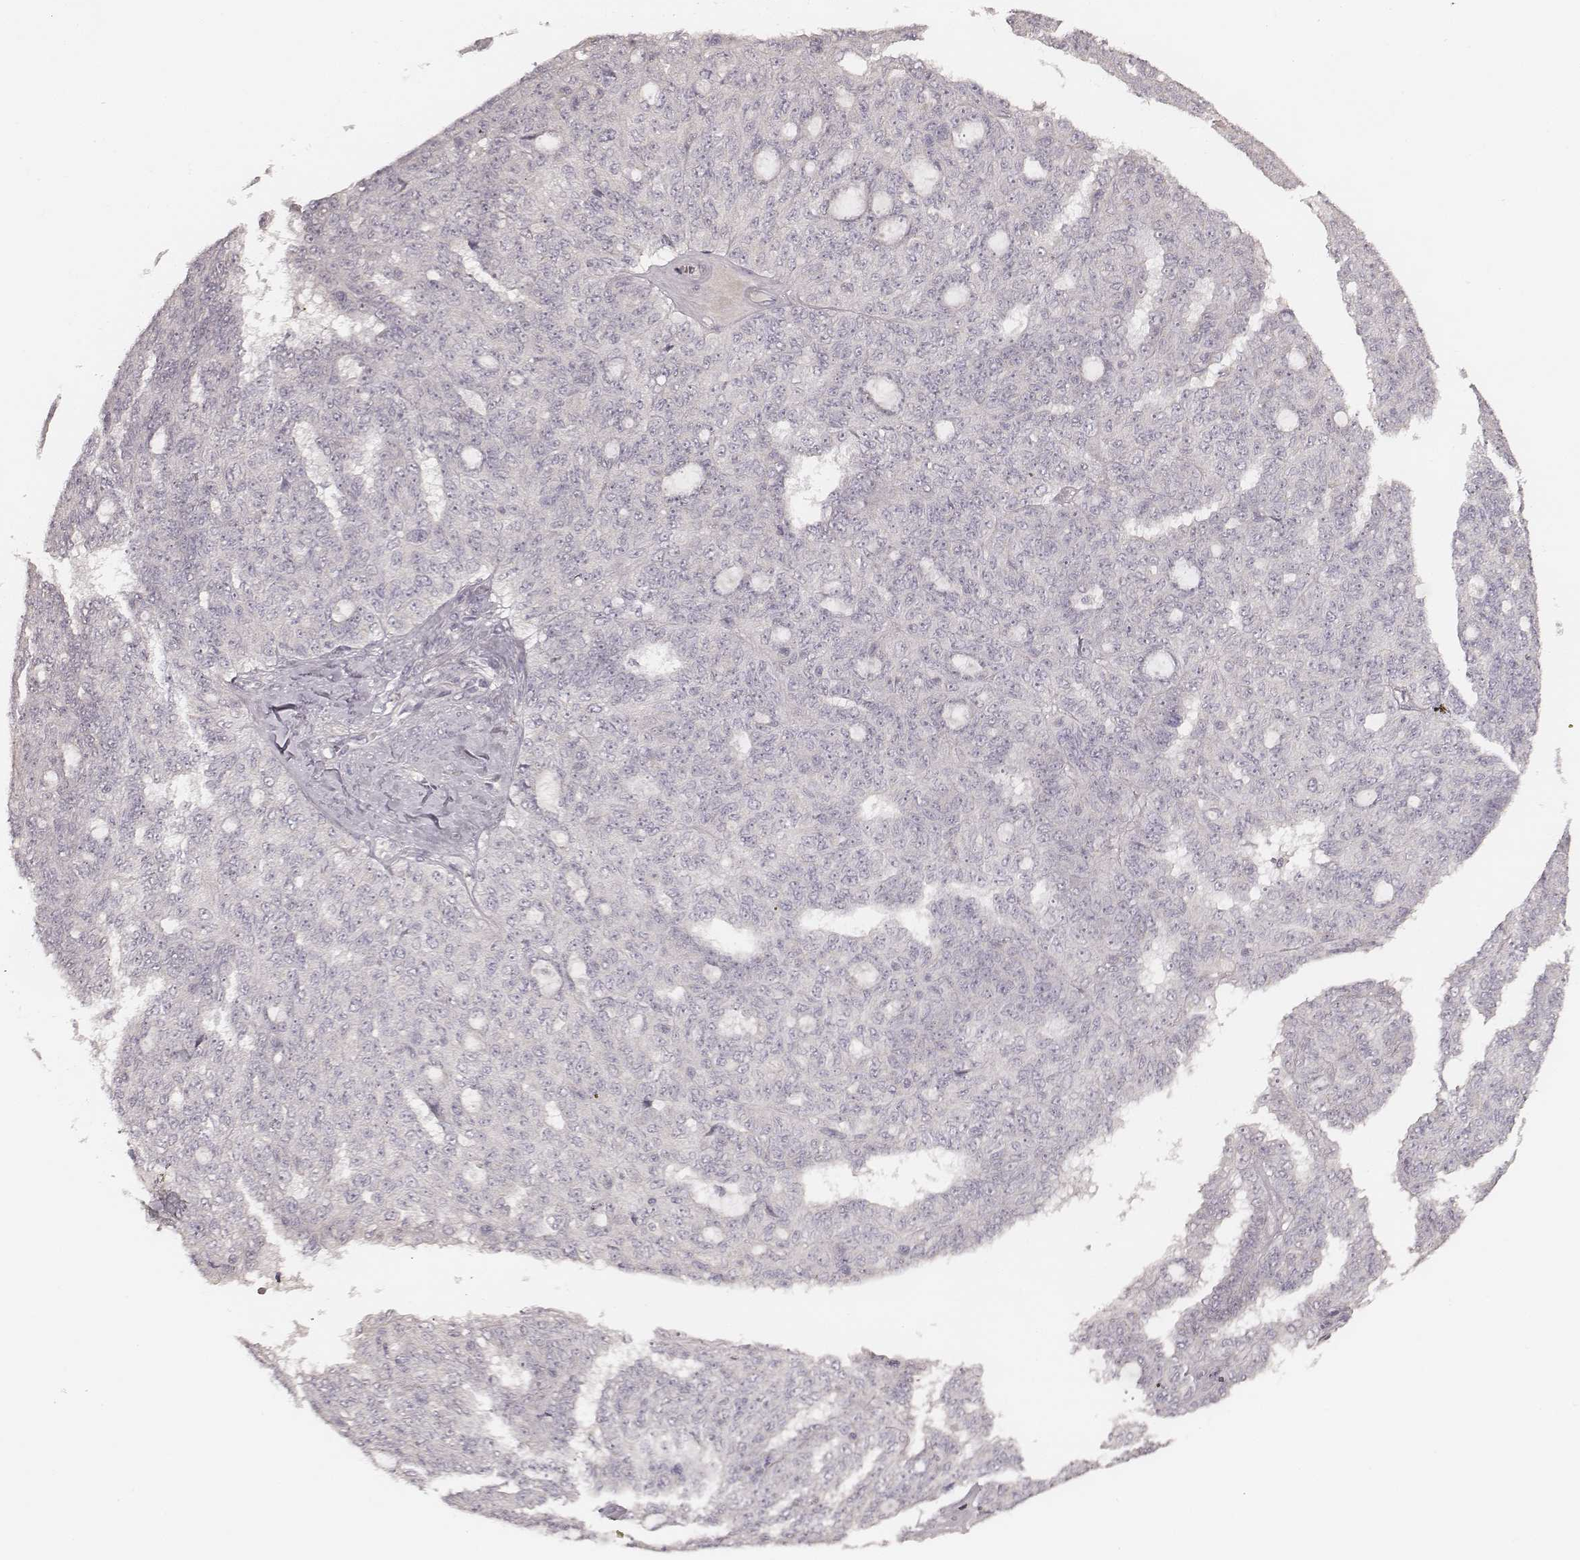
{"staining": {"intensity": "negative", "quantity": "none", "location": "none"}, "tissue": "ovarian cancer", "cell_type": "Tumor cells", "image_type": "cancer", "snomed": [{"axis": "morphology", "description": "Cystadenocarcinoma, serous, NOS"}, {"axis": "topography", "description": "Ovary"}], "caption": "The immunohistochemistry photomicrograph has no significant staining in tumor cells of ovarian cancer tissue.", "gene": "ABCA7", "patient": {"sex": "female", "age": 71}}